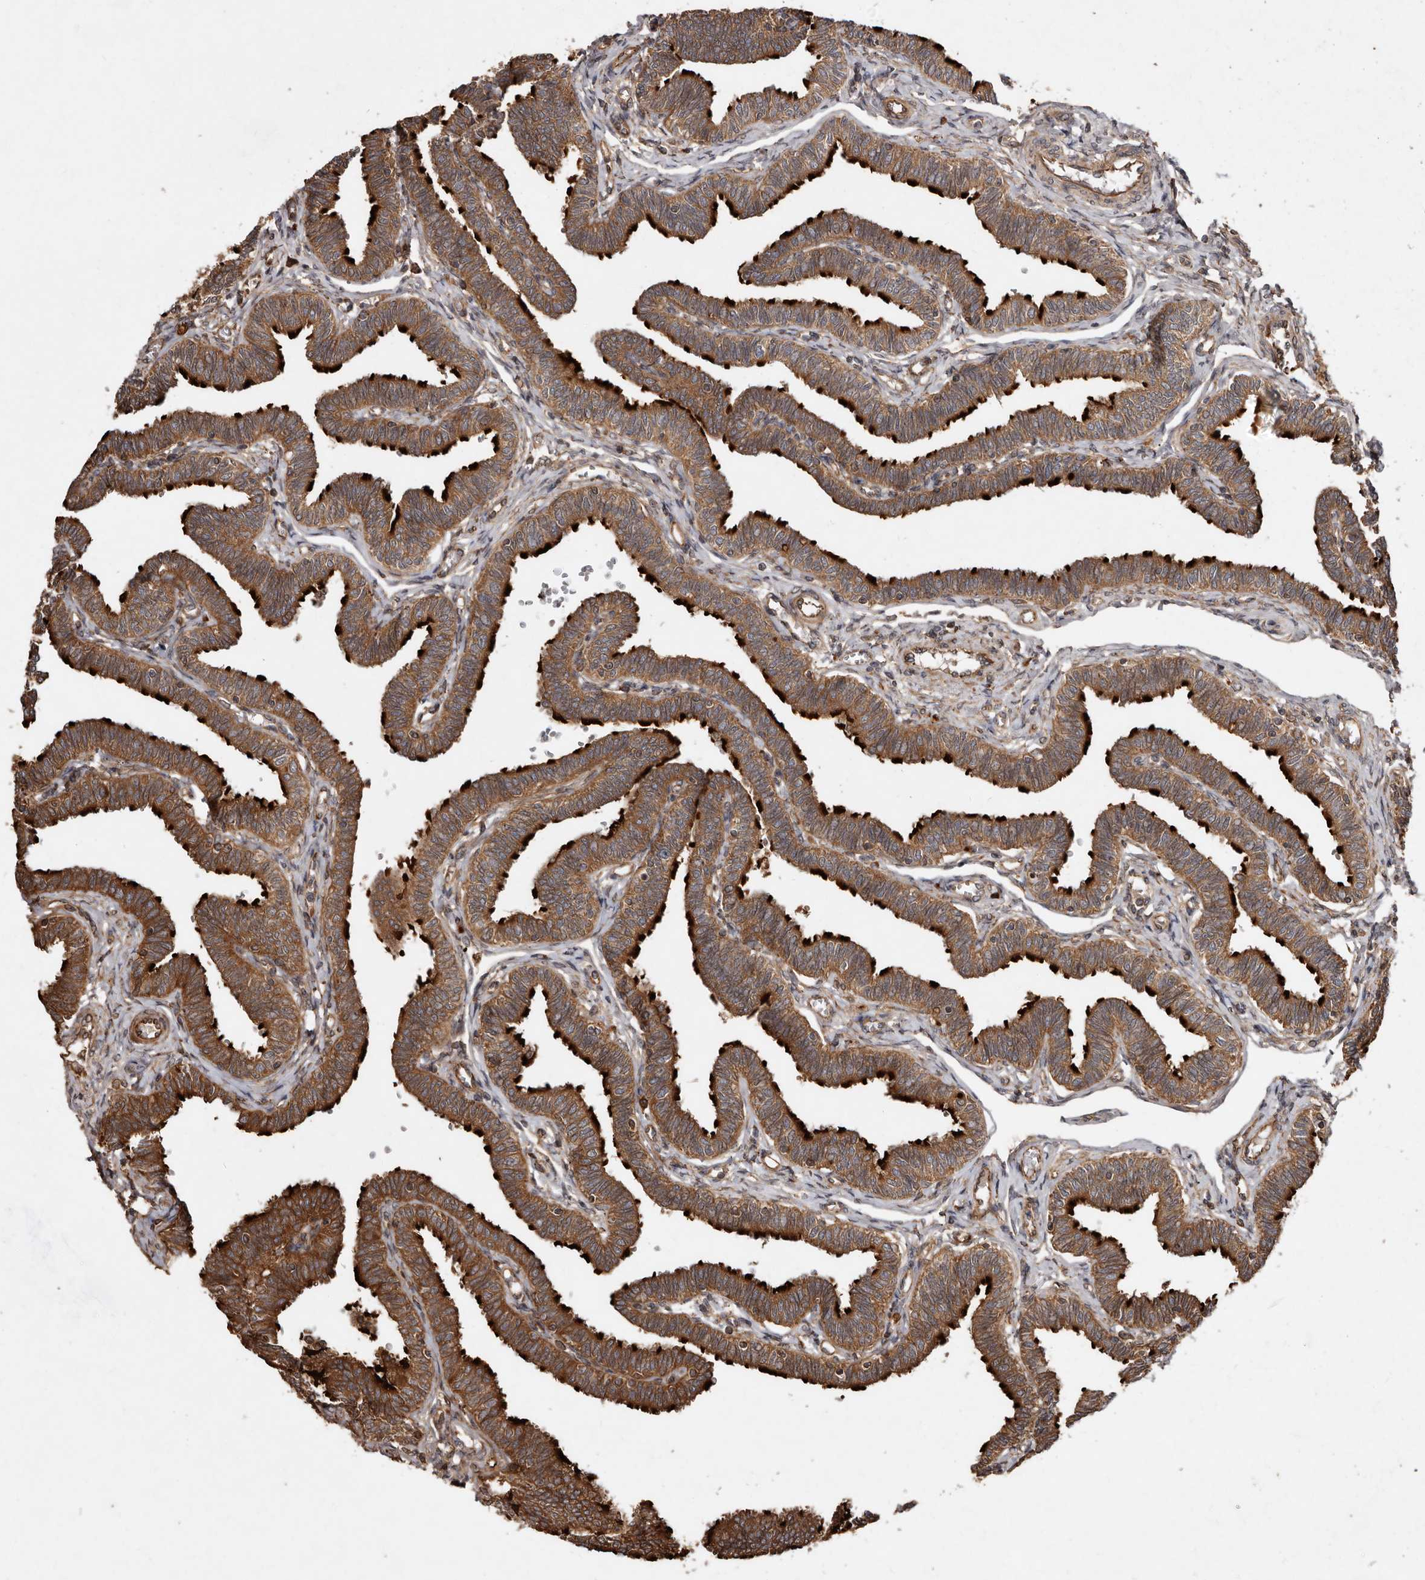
{"staining": {"intensity": "strong", "quantity": ">75%", "location": "cytoplasmic/membranous"}, "tissue": "fallopian tube", "cell_type": "Glandular cells", "image_type": "normal", "snomed": [{"axis": "morphology", "description": "Normal tissue, NOS"}, {"axis": "topography", "description": "Fallopian tube"}, {"axis": "topography", "description": "Ovary"}], "caption": "IHC image of unremarkable human fallopian tube stained for a protein (brown), which exhibits high levels of strong cytoplasmic/membranous staining in approximately >75% of glandular cells.", "gene": "STK36", "patient": {"sex": "female", "age": 23}}